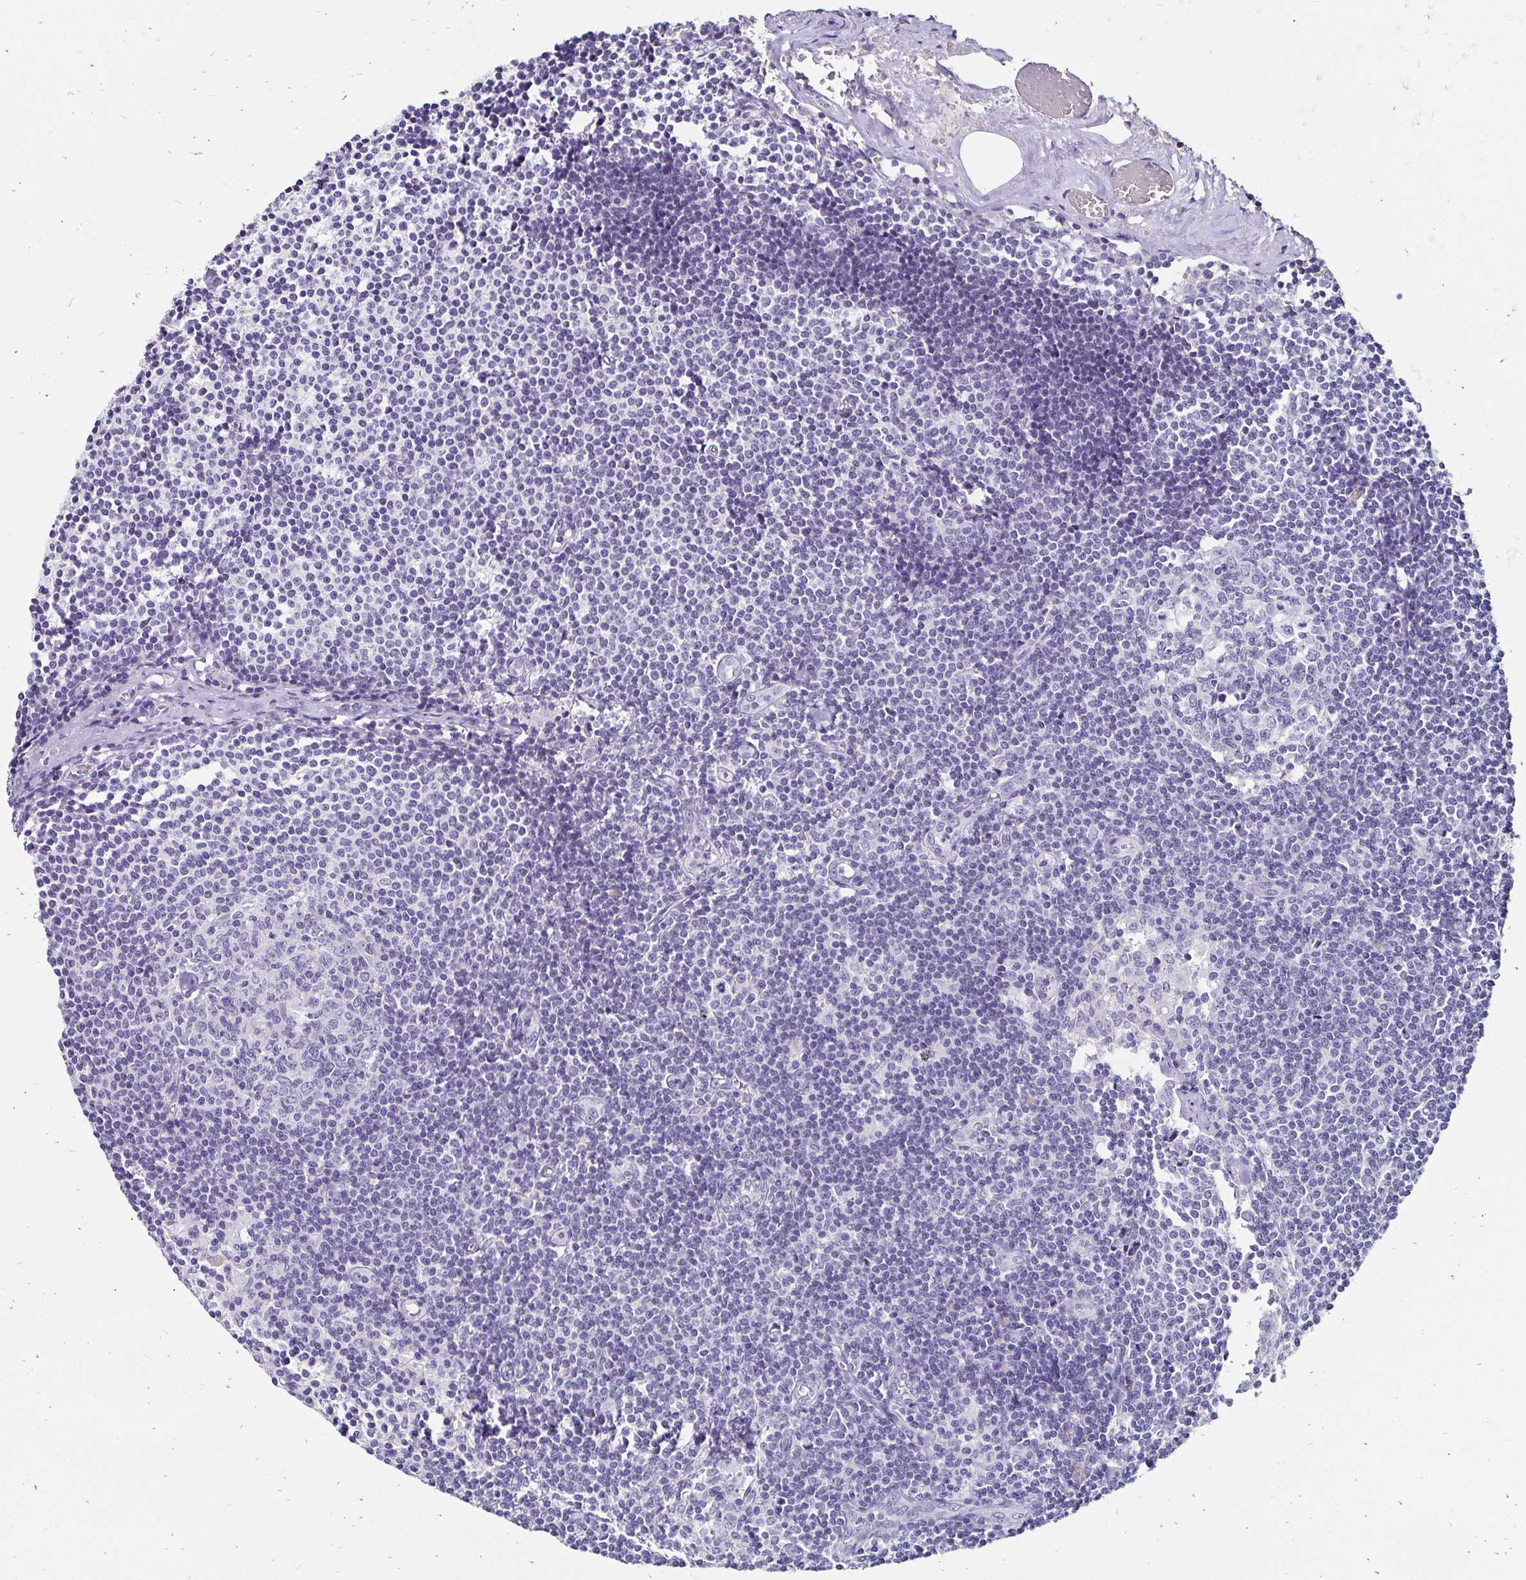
{"staining": {"intensity": "negative", "quantity": "none", "location": "none"}, "tissue": "lymph node", "cell_type": "Germinal center cells", "image_type": "normal", "snomed": [{"axis": "morphology", "description": "Normal tissue, NOS"}, {"axis": "topography", "description": "Lymph node"}], "caption": "Germinal center cells show no significant protein positivity in unremarkable lymph node.", "gene": "SCG3", "patient": {"sex": "female", "age": 69}}